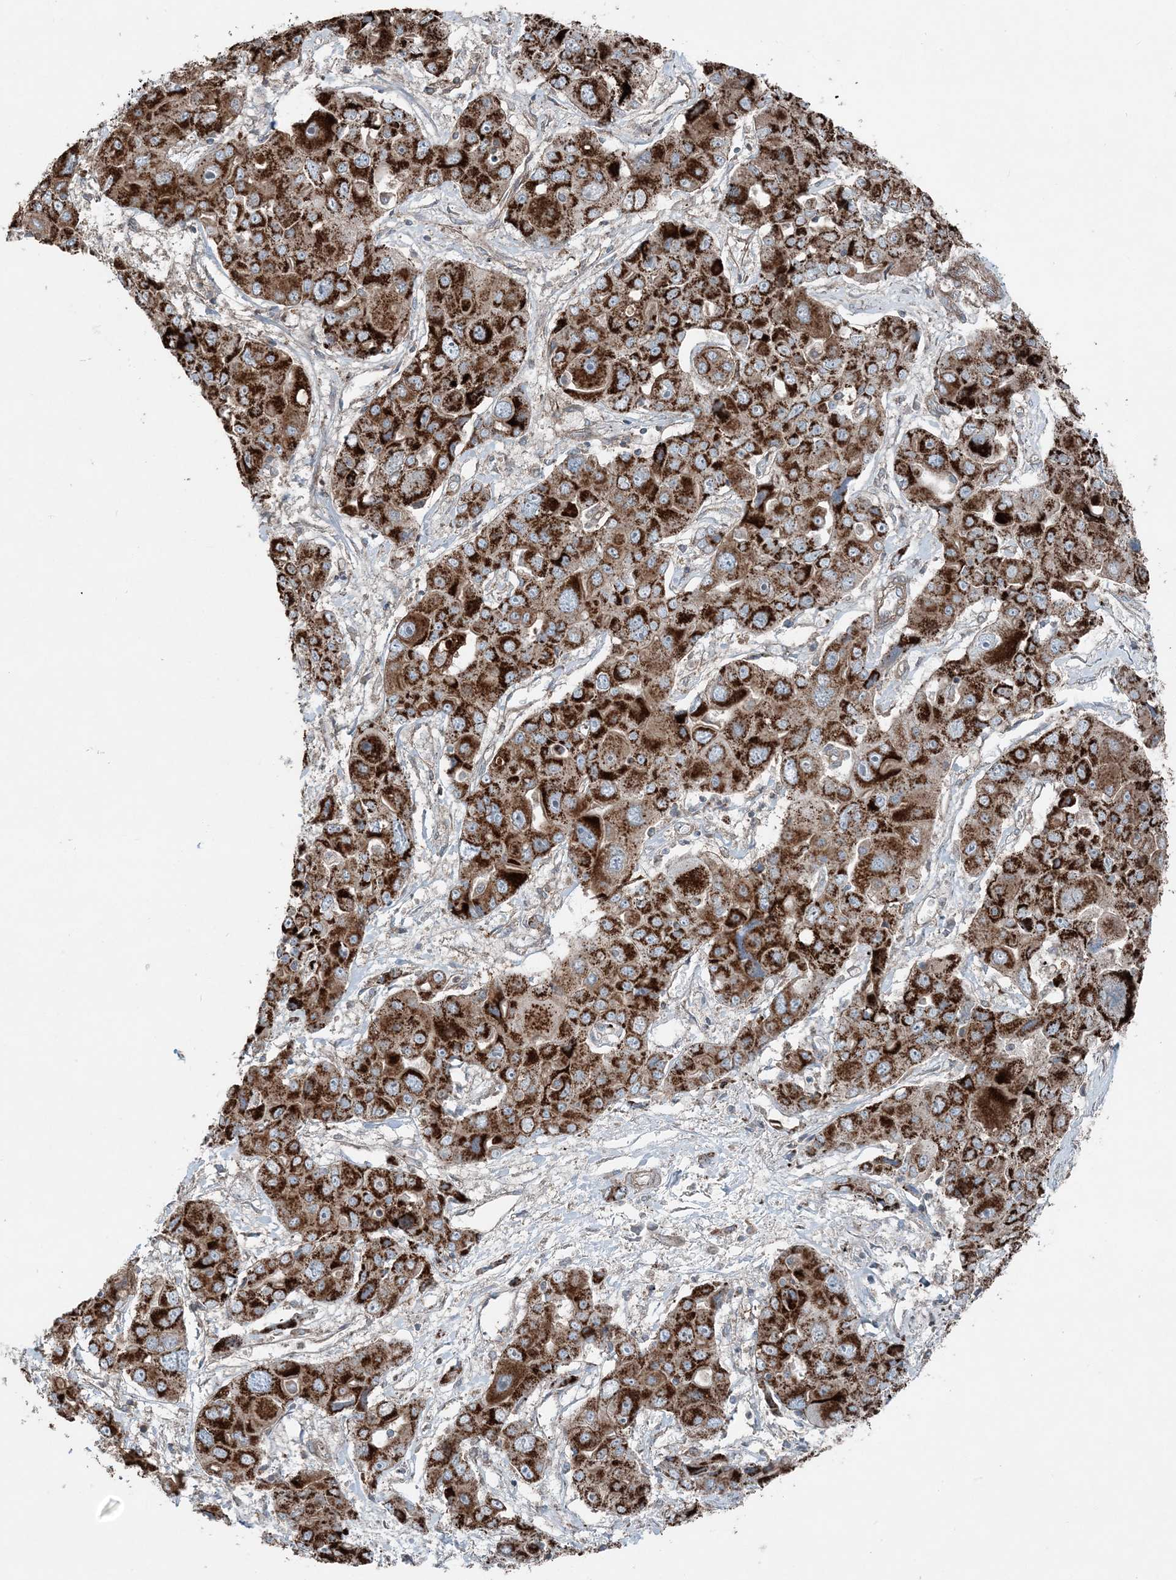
{"staining": {"intensity": "strong", "quantity": ">75%", "location": "cytoplasmic/membranous"}, "tissue": "liver cancer", "cell_type": "Tumor cells", "image_type": "cancer", "snomed": [{"axis": "morphology", "description": "Cholangiocarcinoma"}, {"axis": "topography", "description": "Liver"}], "caption": "IHC image of neoplastic tissue: liver cancer (cholangiocarcinoma) stained using immunohistochemistry reveals high levels of strong protein expression localized specifically in the cytoplasmic/membranous of tumor cells, appearing as a cytoplasmic/membranous brown color.", "gene": "KY", "patient": {"sex": "male", "age": 67}}